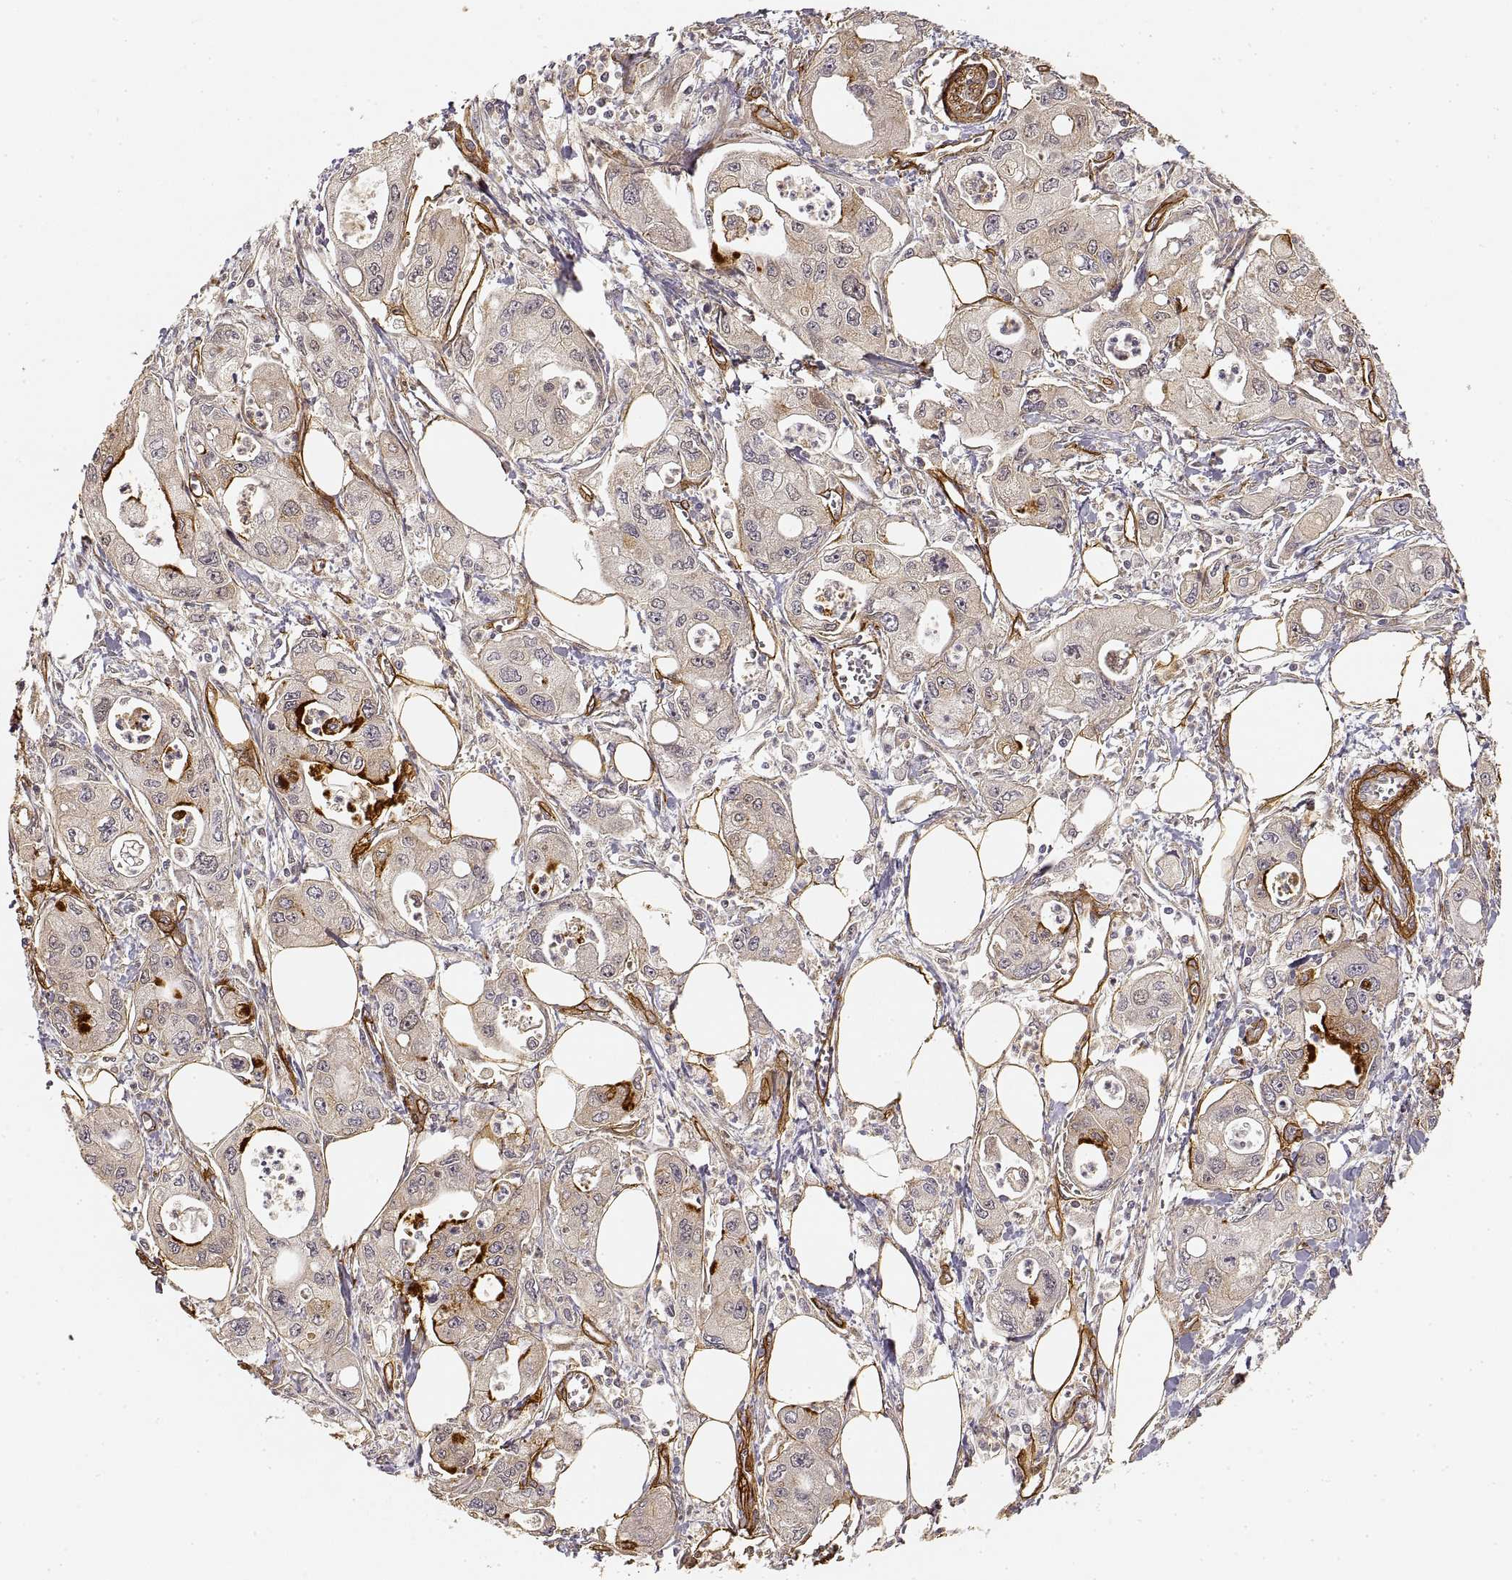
{"staining": {"intensity": "negative", "quantity": "none", "location": "none"}, "tissue": "pancreatic cancer", "cell_type": "Tumor cells", "image_type": "cancer", "snomed": [{"axis": "morphology", "description": "Adenocarcinoma, NOS"}, {"axis": "topography", "description": "Pancreas"}], "caption": "High magnification brightfield microscopy of pancreatic adenocarcinoma stained with DAB (3,3'-diaminobenzidine) (brown) and counterstained with hematoxylin (blue): tumor cells show no significant expression.", "gene": "LAMA4", "patient": {"sex": "male", "age": 70}}